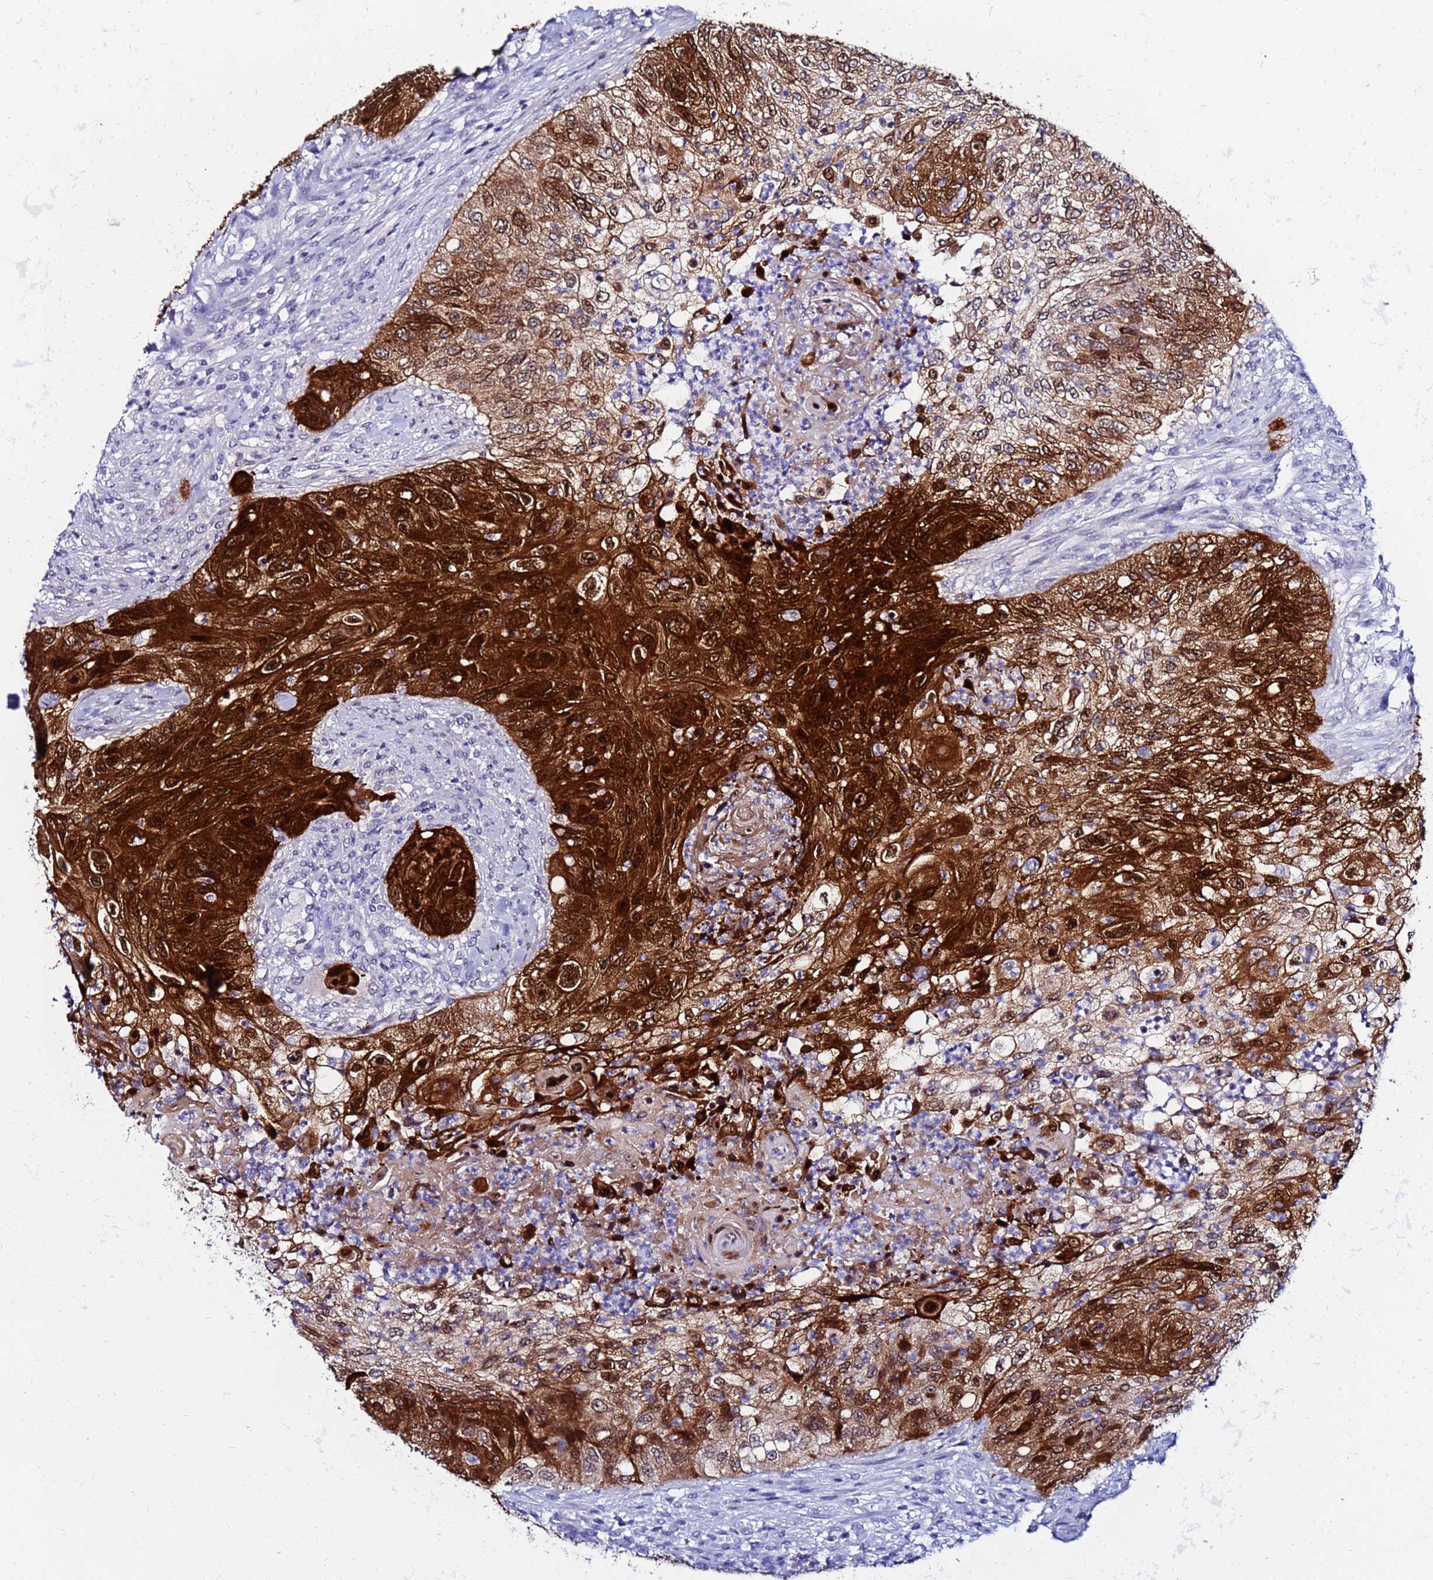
{"staining": {"intensity": "strong", "quantity": ">75%", "location": "cytoplasmic/membranous,nuclear"}, "tissue": "urothelial cancer", "cell_type": "Tumor cells", "image_type": "cancer", "snomed": [{"axis": "morphology", "description": "Urothelial carcinoma, High grade"}, {"axis": "topography", "description": "Urinary bladder"}], "caption": "Immunohistochemical staining of human urothelial cancer exhibits high levels of strong cytoplasmic/membranous and nuclear protein positivity in approximately >75% of tumor cells.", "gene": "PPP1R14C", "patient": {"sex": "female", "age": 60}}